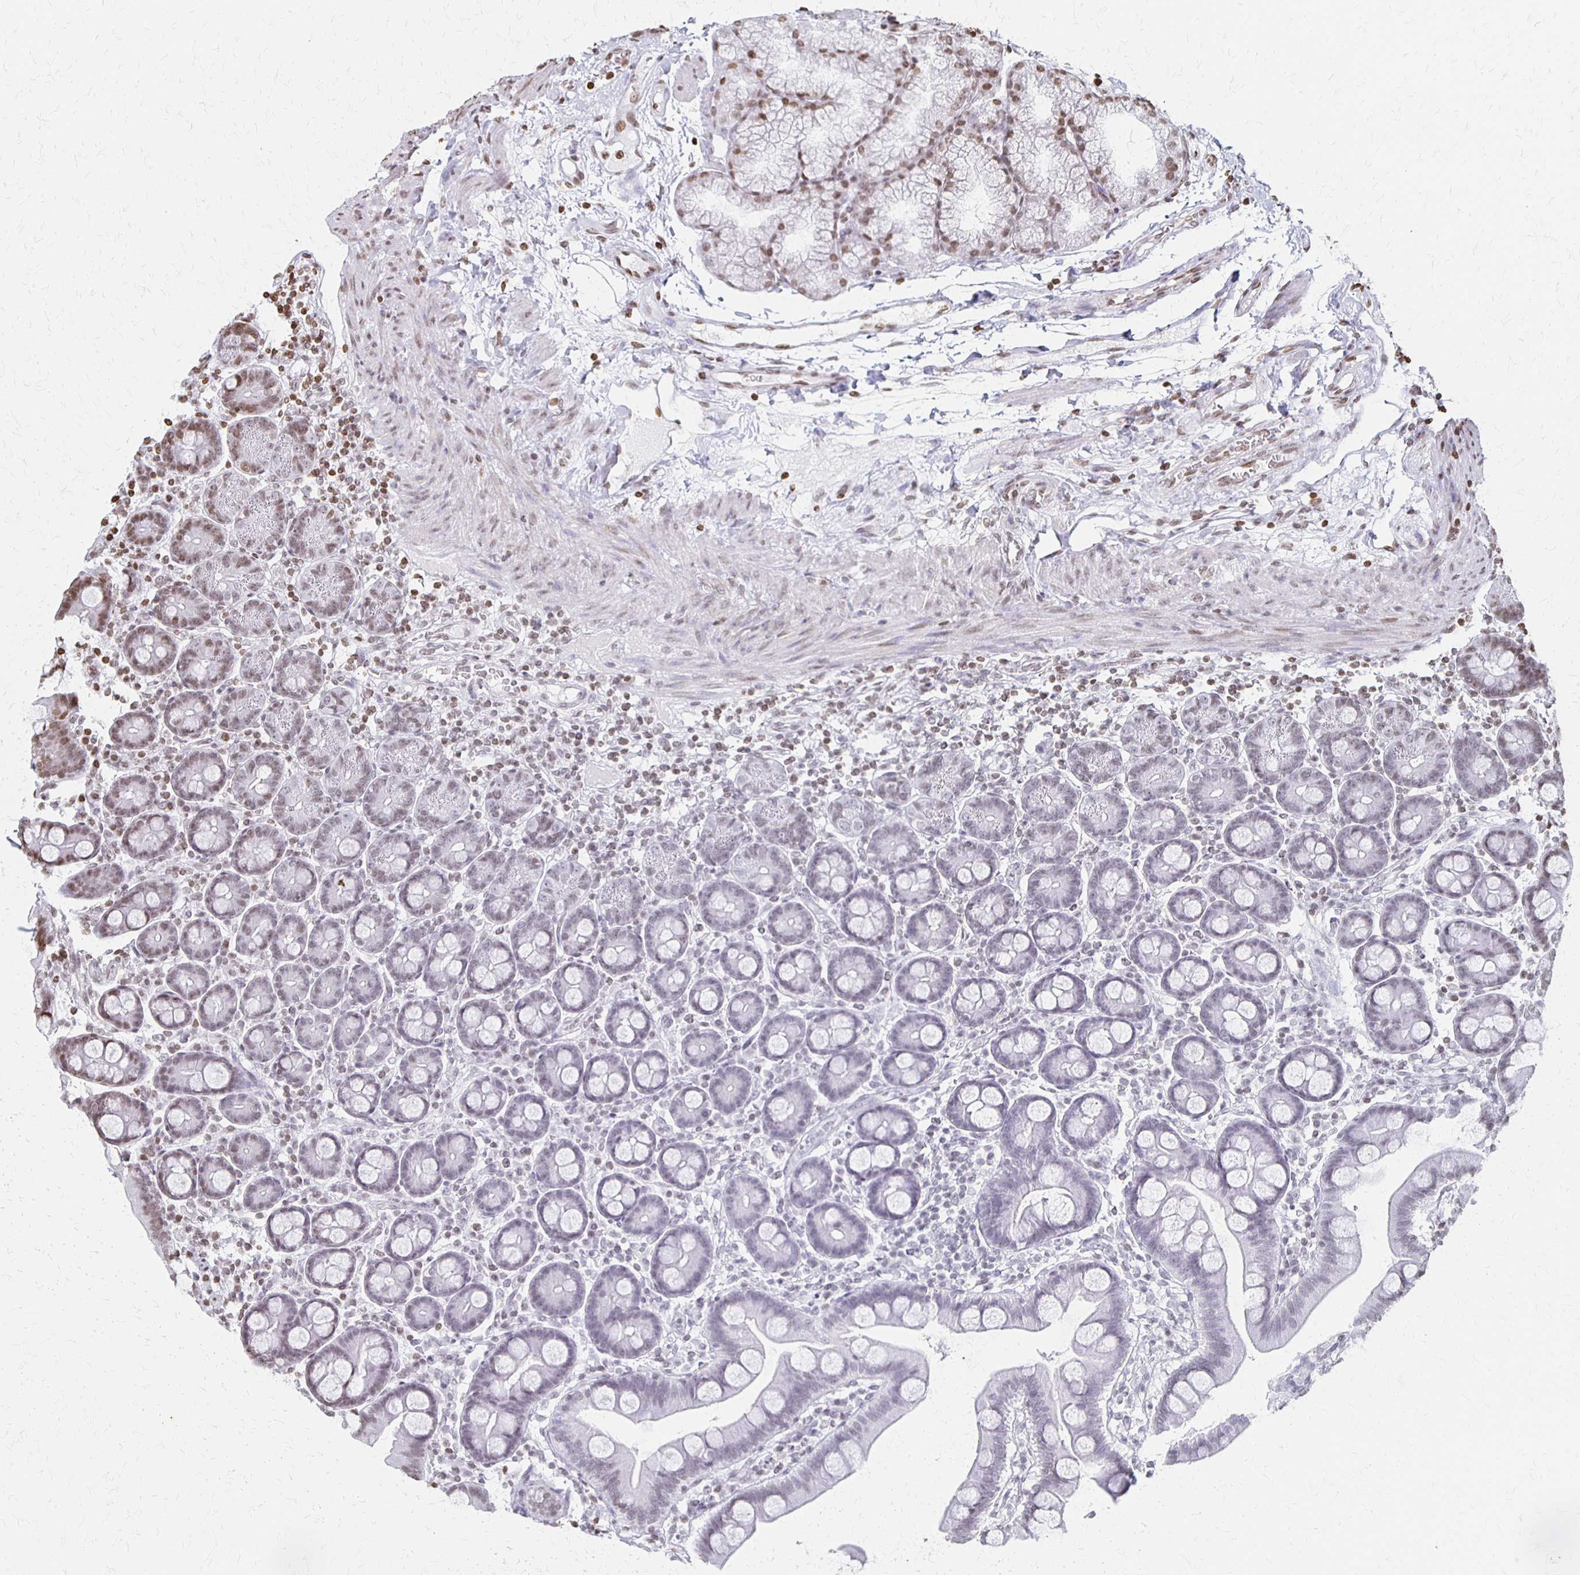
{"staining": {"intensity": "weak", "quantity": "25%-75%", "location": "nuclear"}, "tissue": "duodenum", "cell_type": "Glandular cells", "image_type": "normal", "snomed": [{"axis": "morphology", "description": "Normal tissue, NOS"}, {"axis": "topography", "description": "Duodenum"}], "caption": "Immunohistochemical staining of benign human duodenum displays low levels of weak nuclear expression in about 25%-75% of glandular cells.", "gene": "ZNF280C", "patient": {"sex": "male", "age": 59}}